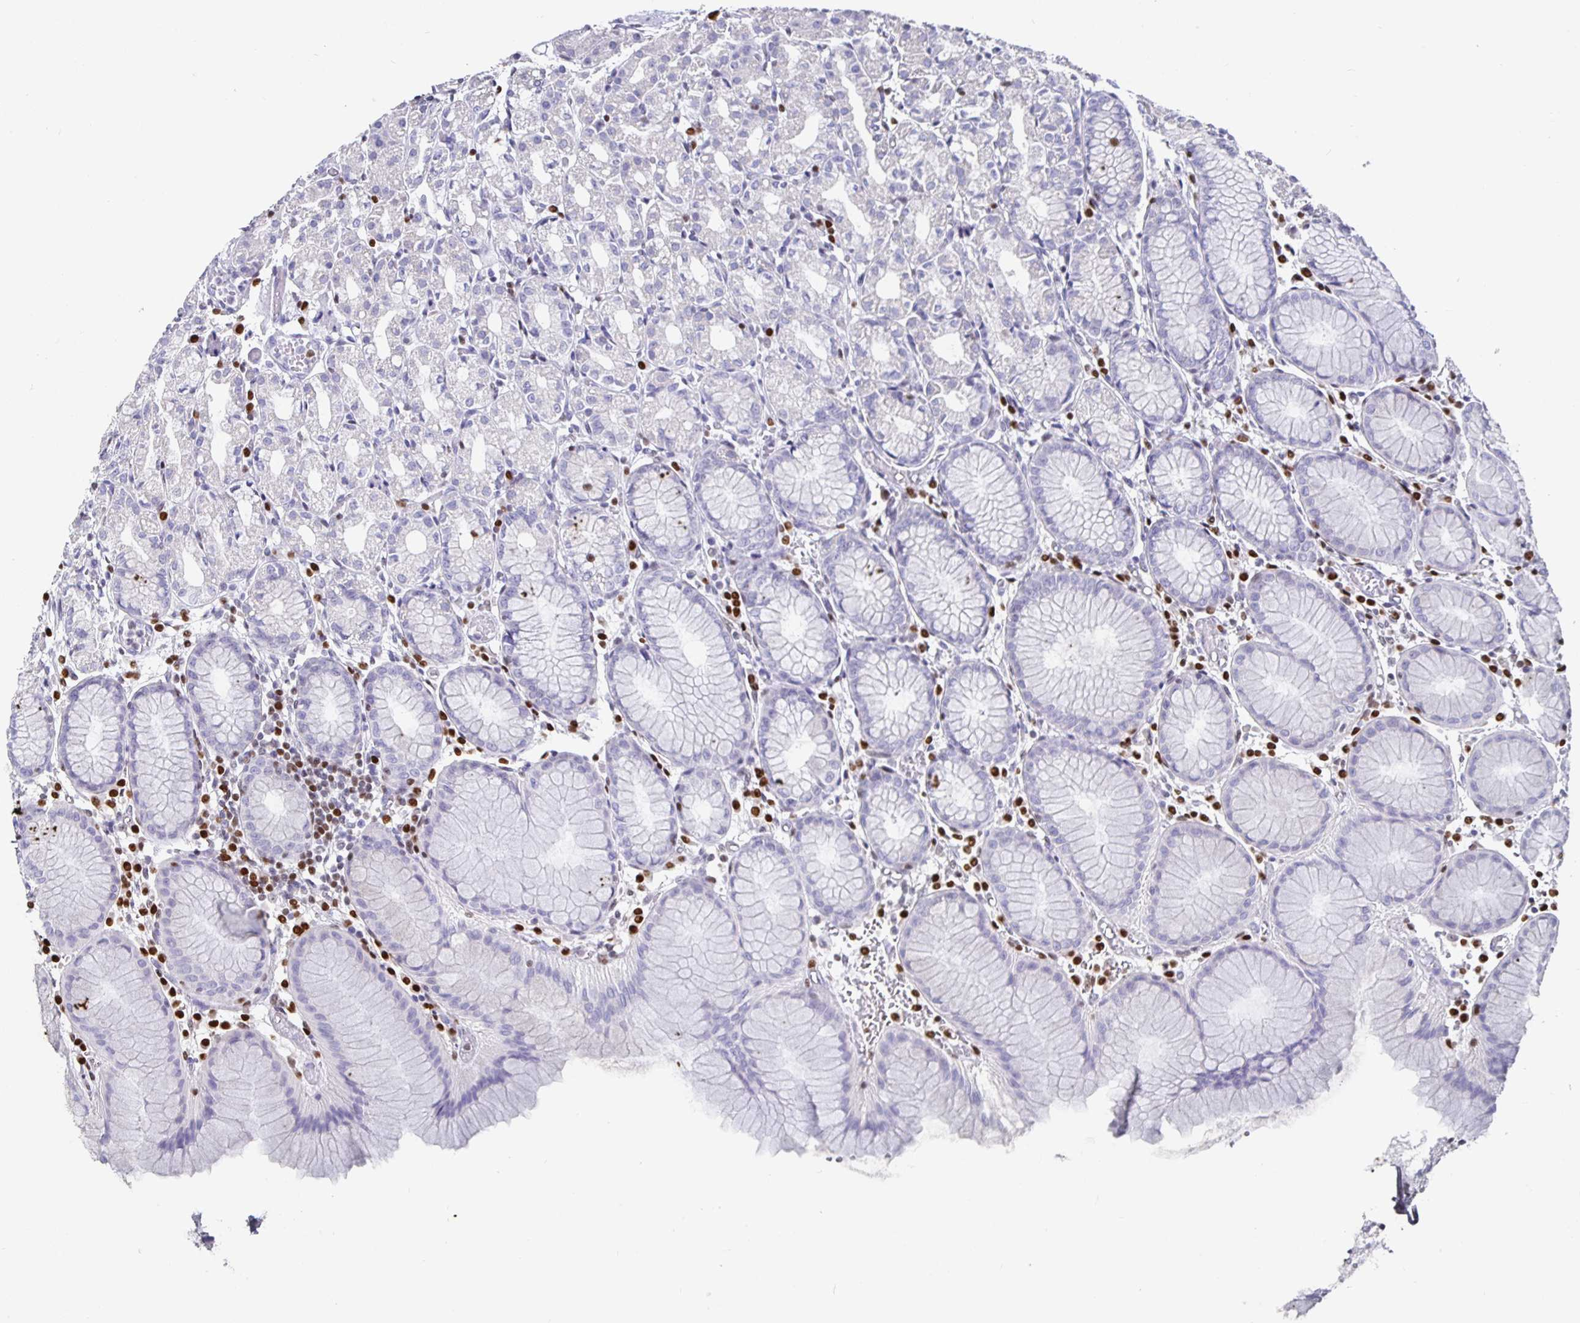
{"staining": {"intensity": "negative", "quantity": "none", "location": "none"}, "tissue": "stomach", "cell_type": "Glandular cells", "image_type": "normal", "snomed": [{"axis": "morphology", "description": "Normal tissue, NOS"}, {"axis": "topography", "description": "Stomach"}], "caption": "Immunohistochemistry (IHC) photomicrograph of normal human stomach stained for a protein (brown), which displays no positivity in glandular cells. (DAB (3,3'-diaminobenzidine) IHC, high magnification).", "gene": "RUNX2", "patient": {"sex": "female", "age": 57}}